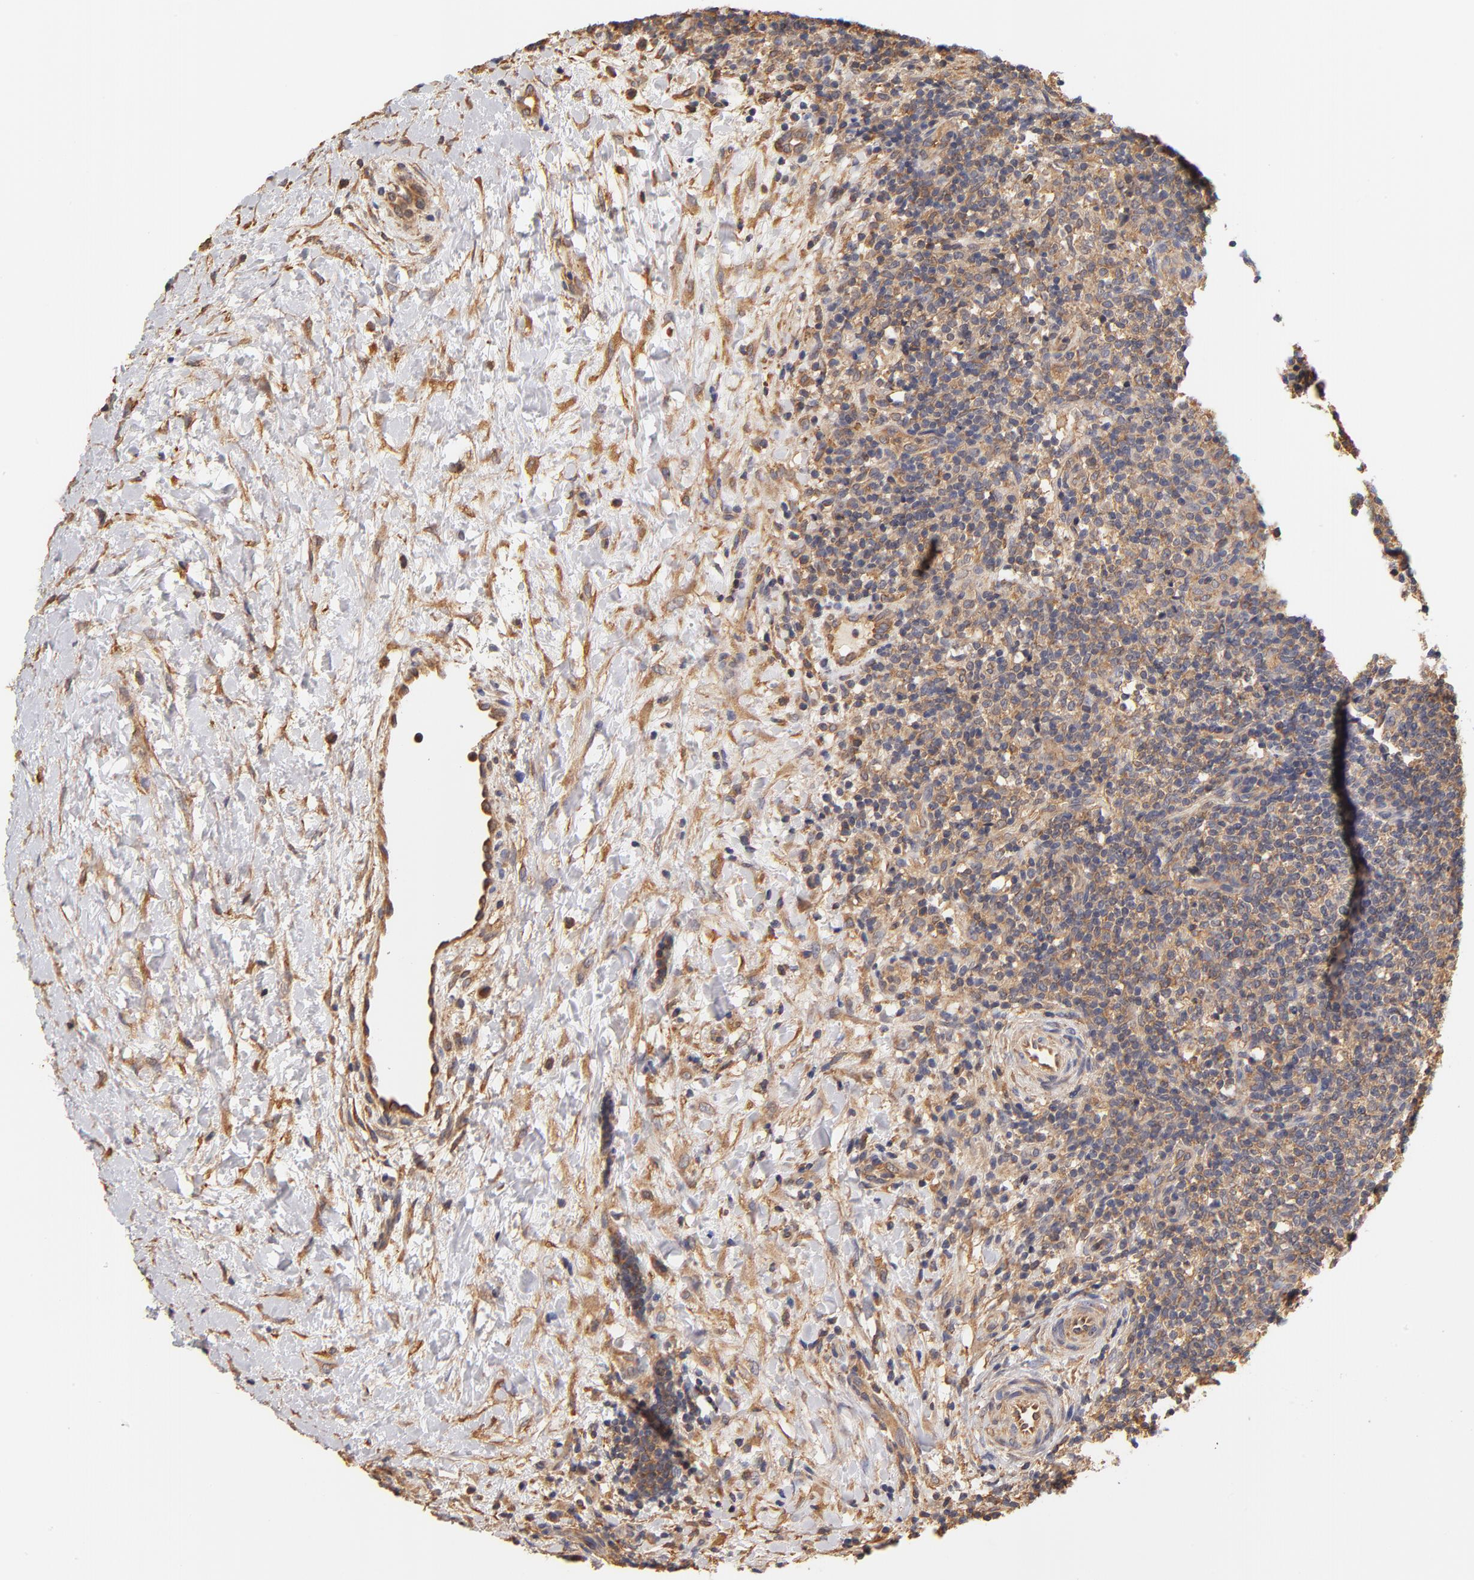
{"staining": {"intensity": "moderate", "quantity": ">75%", "location": "cytoplasmic/membranous"}, "tissue": "lymphoma", "cell_type": "Tumor cells", "image_type": "cancer", "snomed": [{"axis": "morphology", "description": "Malignant lymphoma, non-Hodgkin's type, Low grade"}, {"axis": "topography", "description": "Lymph node"}], "caption": "Immunohistochemistry staining of malignant lymphoma, non-Hodgkin's type (low-grade), which shows medium levels of moderate cytoplasmic/membranous positivity in approximately >75% of tumor cells indicating moderate cytoplasmic/membranous protein staining. The staining was performed using DAB (3,3'-diaminobenzidine) (brown) for protein detection and nuclei were counterstained in hematoxylin (blue).", "gene": "FCMR", "patient": {"sex": "female", "age": 76}}